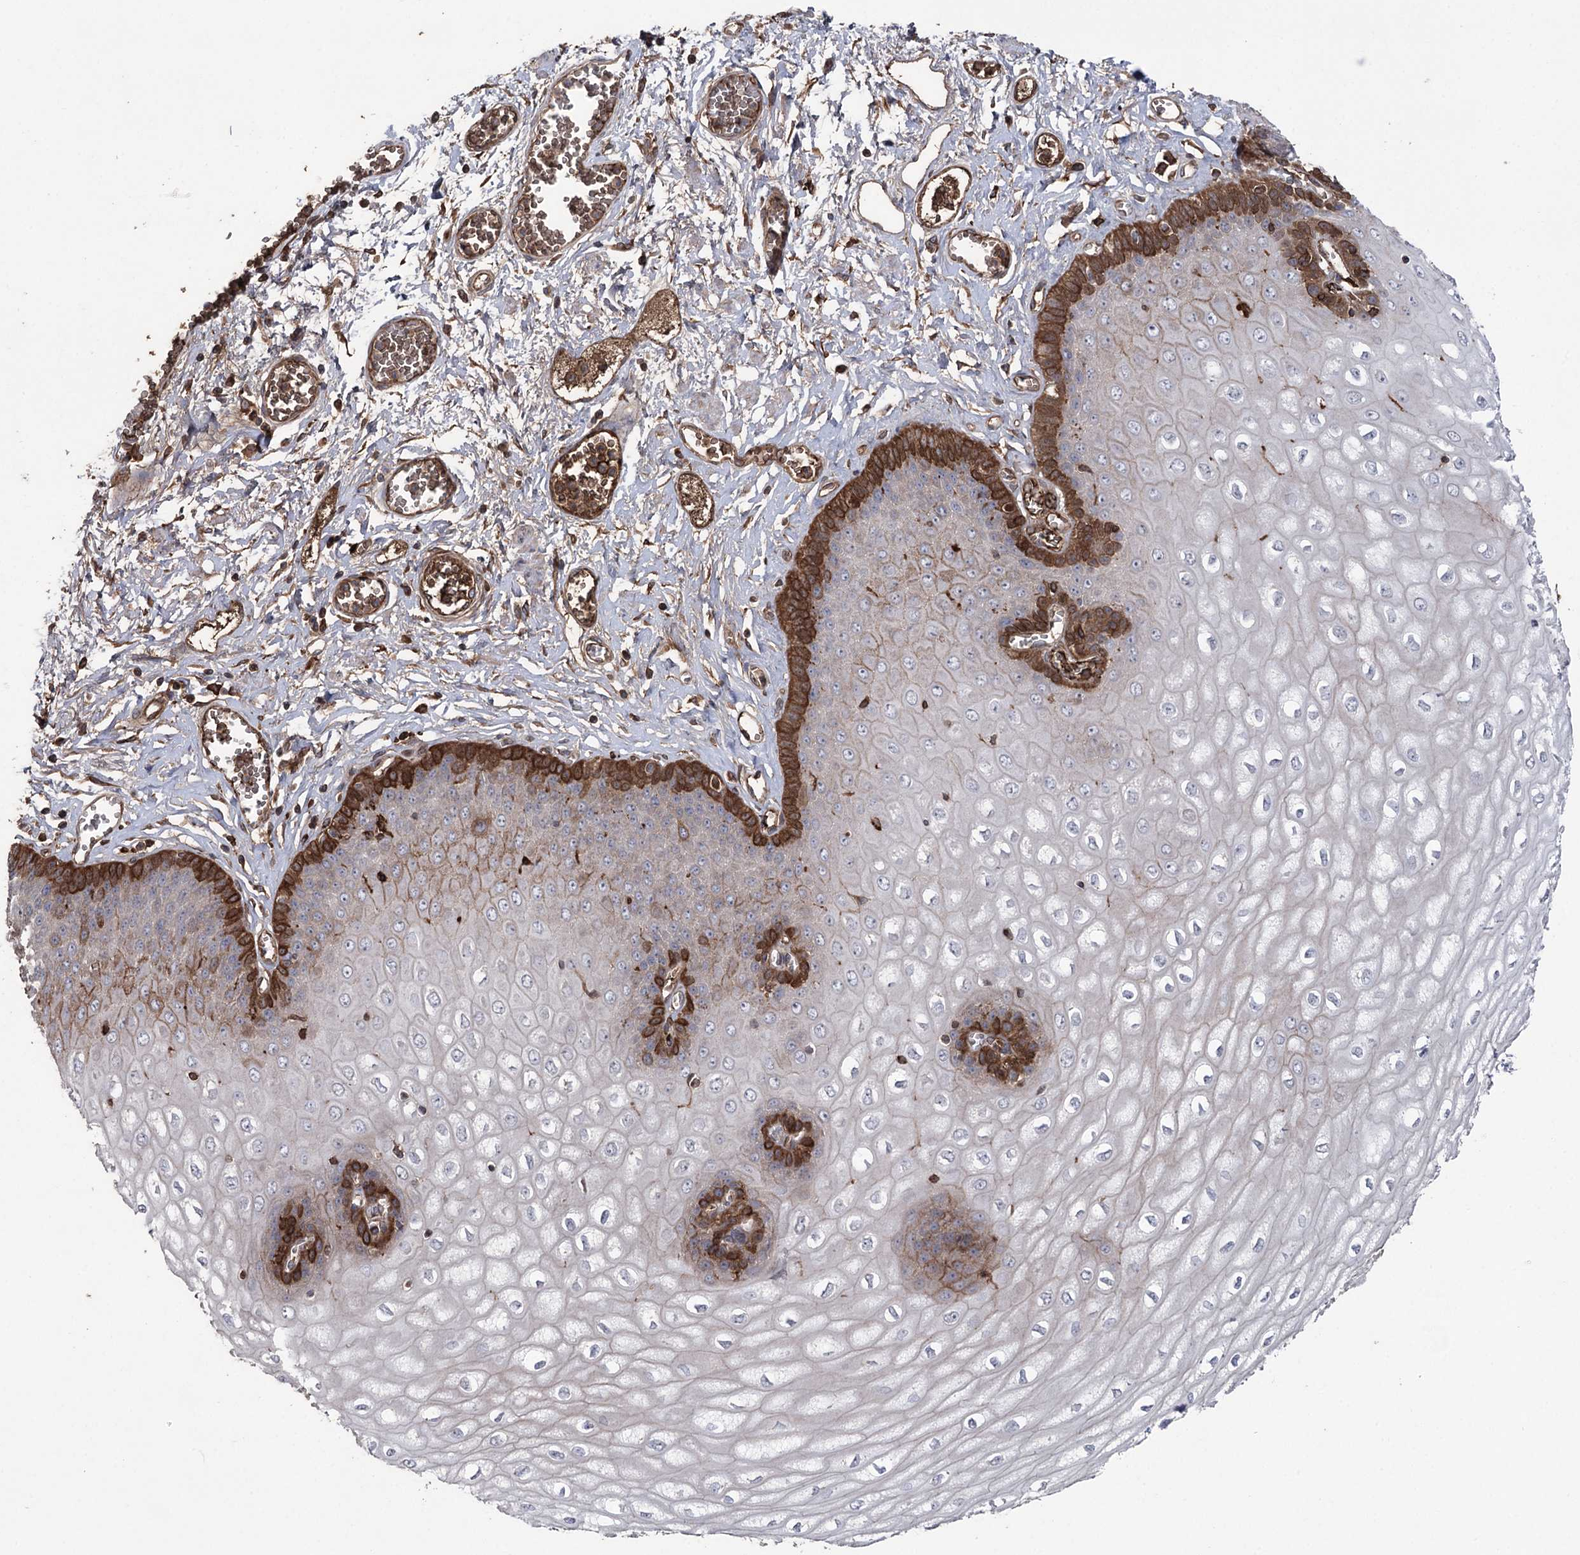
{"staining": {"intensity": "strong", "quantity": "<25%", "location": "cytoplasmic/membranous"}, "tissue": "esophagus", "cell_type": "Squamous epithelial cells", "image_type": "normal", "snomed": [{"axis": "morphology", "description": "Normal tissue, NOS"}, {"axis": "topography", "description": "Esophagus"}], "caption": "High-magnification brightfield microscopy of normal esophagus stained with DAB (3,3'-diaminobenzidine) (brown) and counterstained with hematoxylin (blue). squamous epithelial cells exhibit strong cytoplasmic/membranous positivity is present in approximately<25% of cells. The protein of interest is stained brown, and the nuclei are stained in blue (DAB (3,3'-diaminobenzidine) IHC with brightfield microscopy, high magnification).", "gene": "OTUD1", "patient": {"sex": "male", "age": 60}}